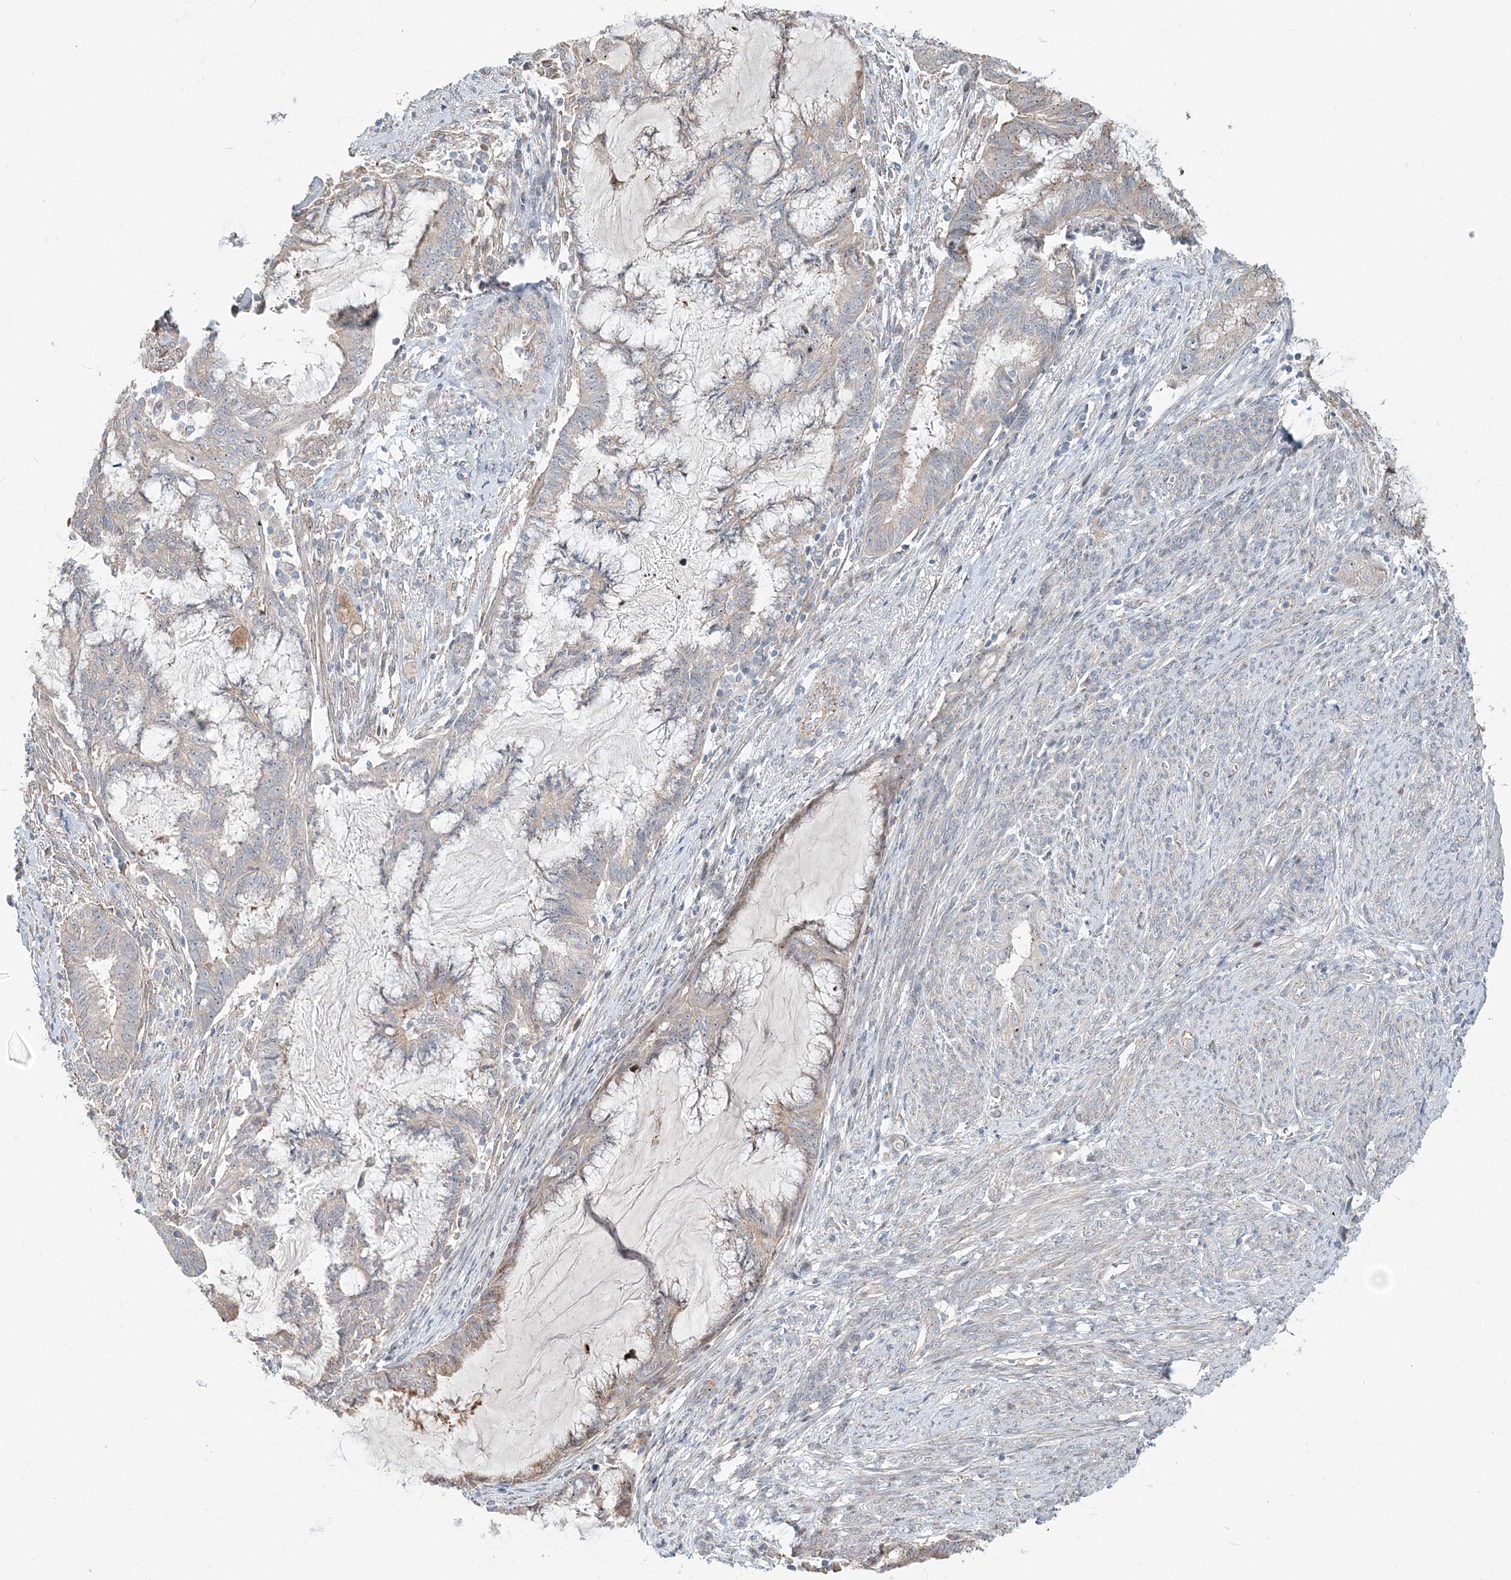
{"staining": {"intensity": "weak", "quantity": "<25%", "location": "cytoplasmic/membranous"}, "tissue": "endometrial cancer", "cell_type": "Tumor cells", "image_type": "cancer", "snomed": [{"axis": "morphology", "description": "Adenocarcinoma, NOS"}, {"axis": "topography", "description": "Endometrium"}], "caption": "Tumor cells show no significant expression in adenocarcinoma (endometrial).", "gene": "CXXC5", "patient": {"sex": "female", "age": 86}}